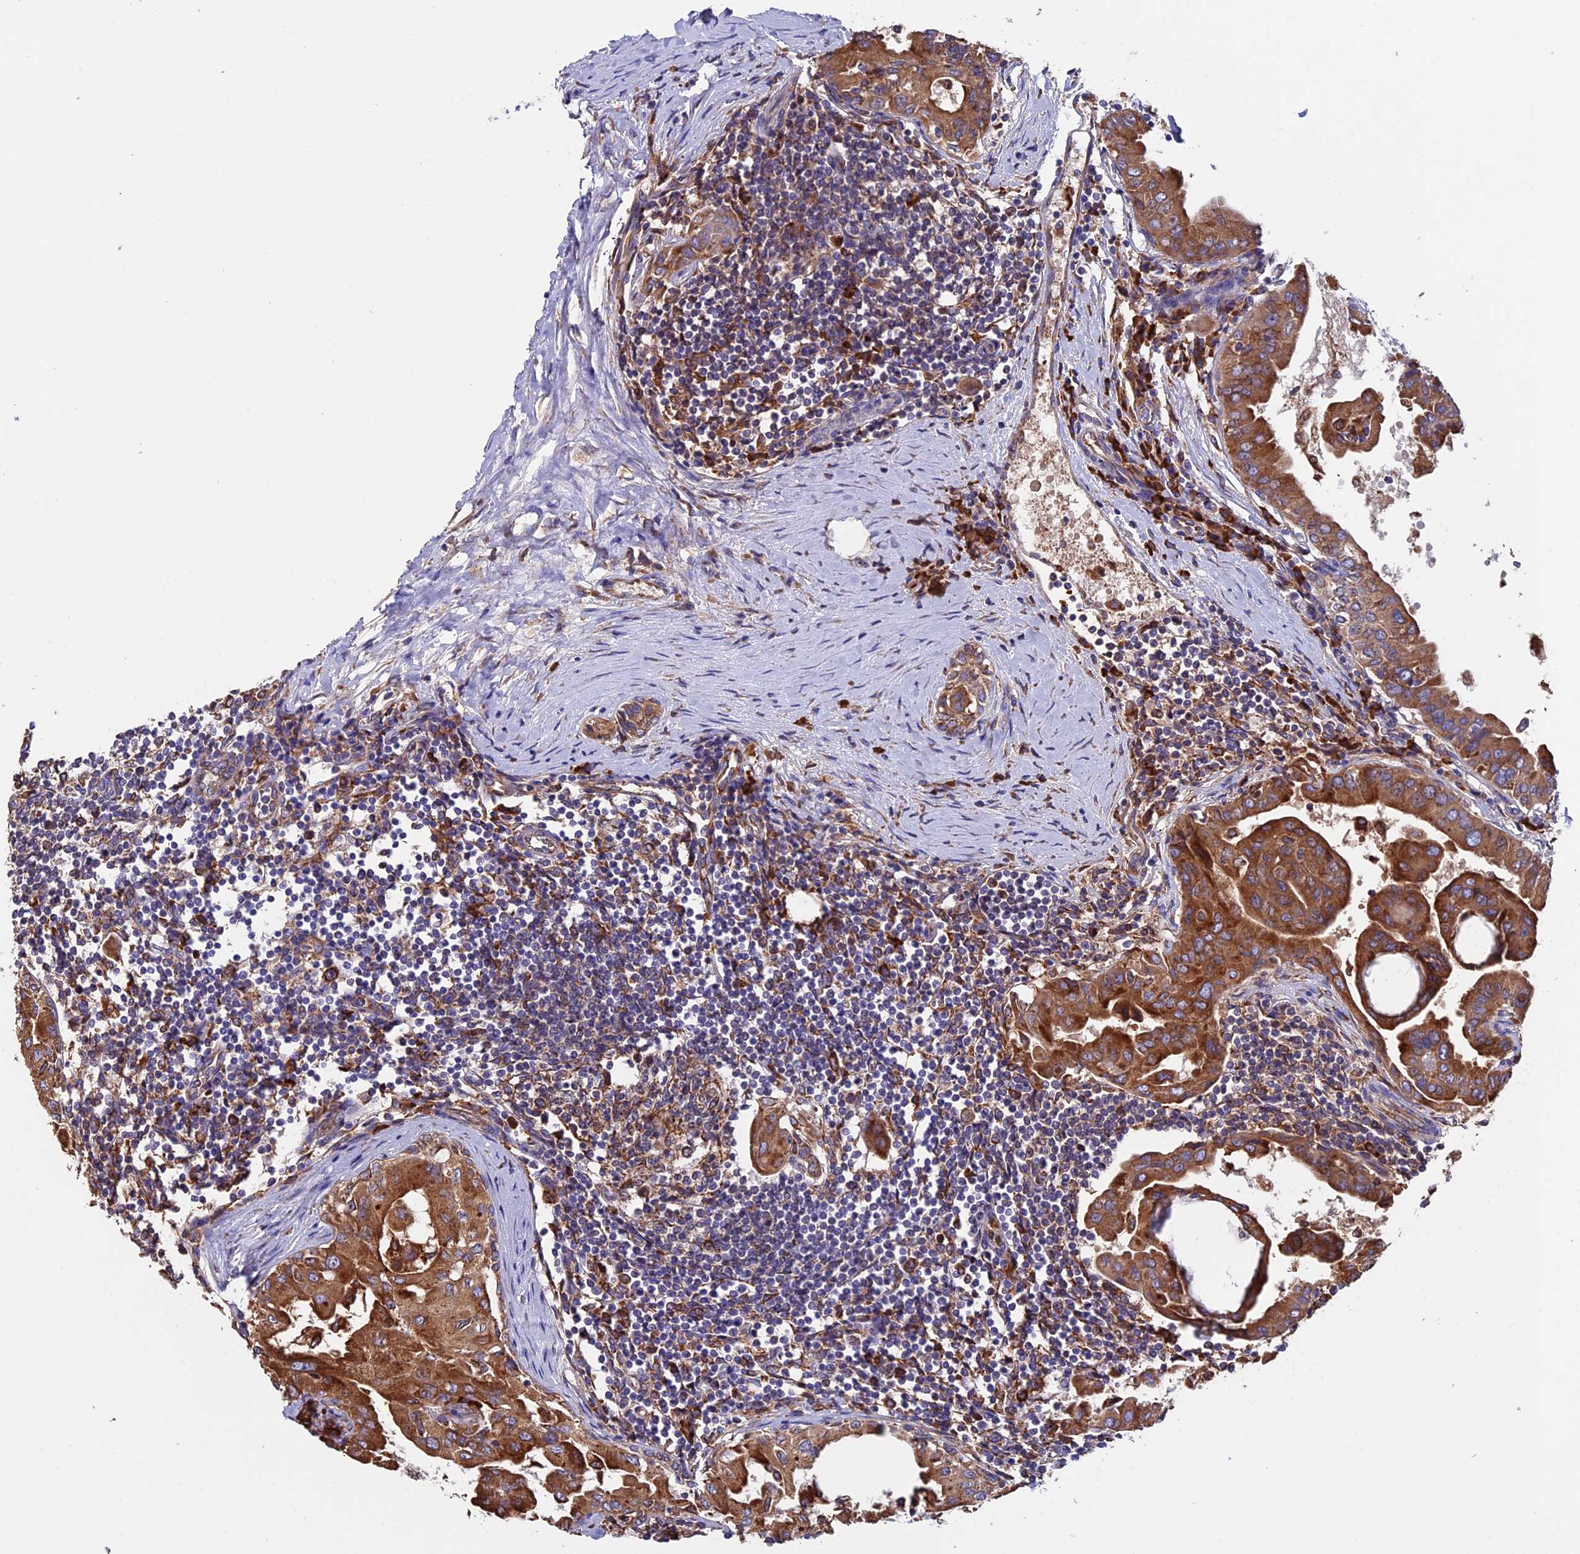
{"staining": {"intensity": "strong", "quantity": ">75%", "location": "cytoplasmic/membranous"}, "tissue": "thyroid cancer", "cell_type": "Tumor cells", "image_type": "cancer", "snomed": [{"axis": "morphology", "description": "Papillary adenocarcinoma, NOS"}, {"axis": "topography", "description": "Thyroid gland"}], "caption": "Approximately >75% of tumor cells in thyroid cancer (papillary adenocarcinoma) demonstrate strong cytoplasmic/membranous protein staining as visualized by brown immunohistochemical staining.", "gene": "BTBD3", "patient": {"sex": "male", "age": 33}}